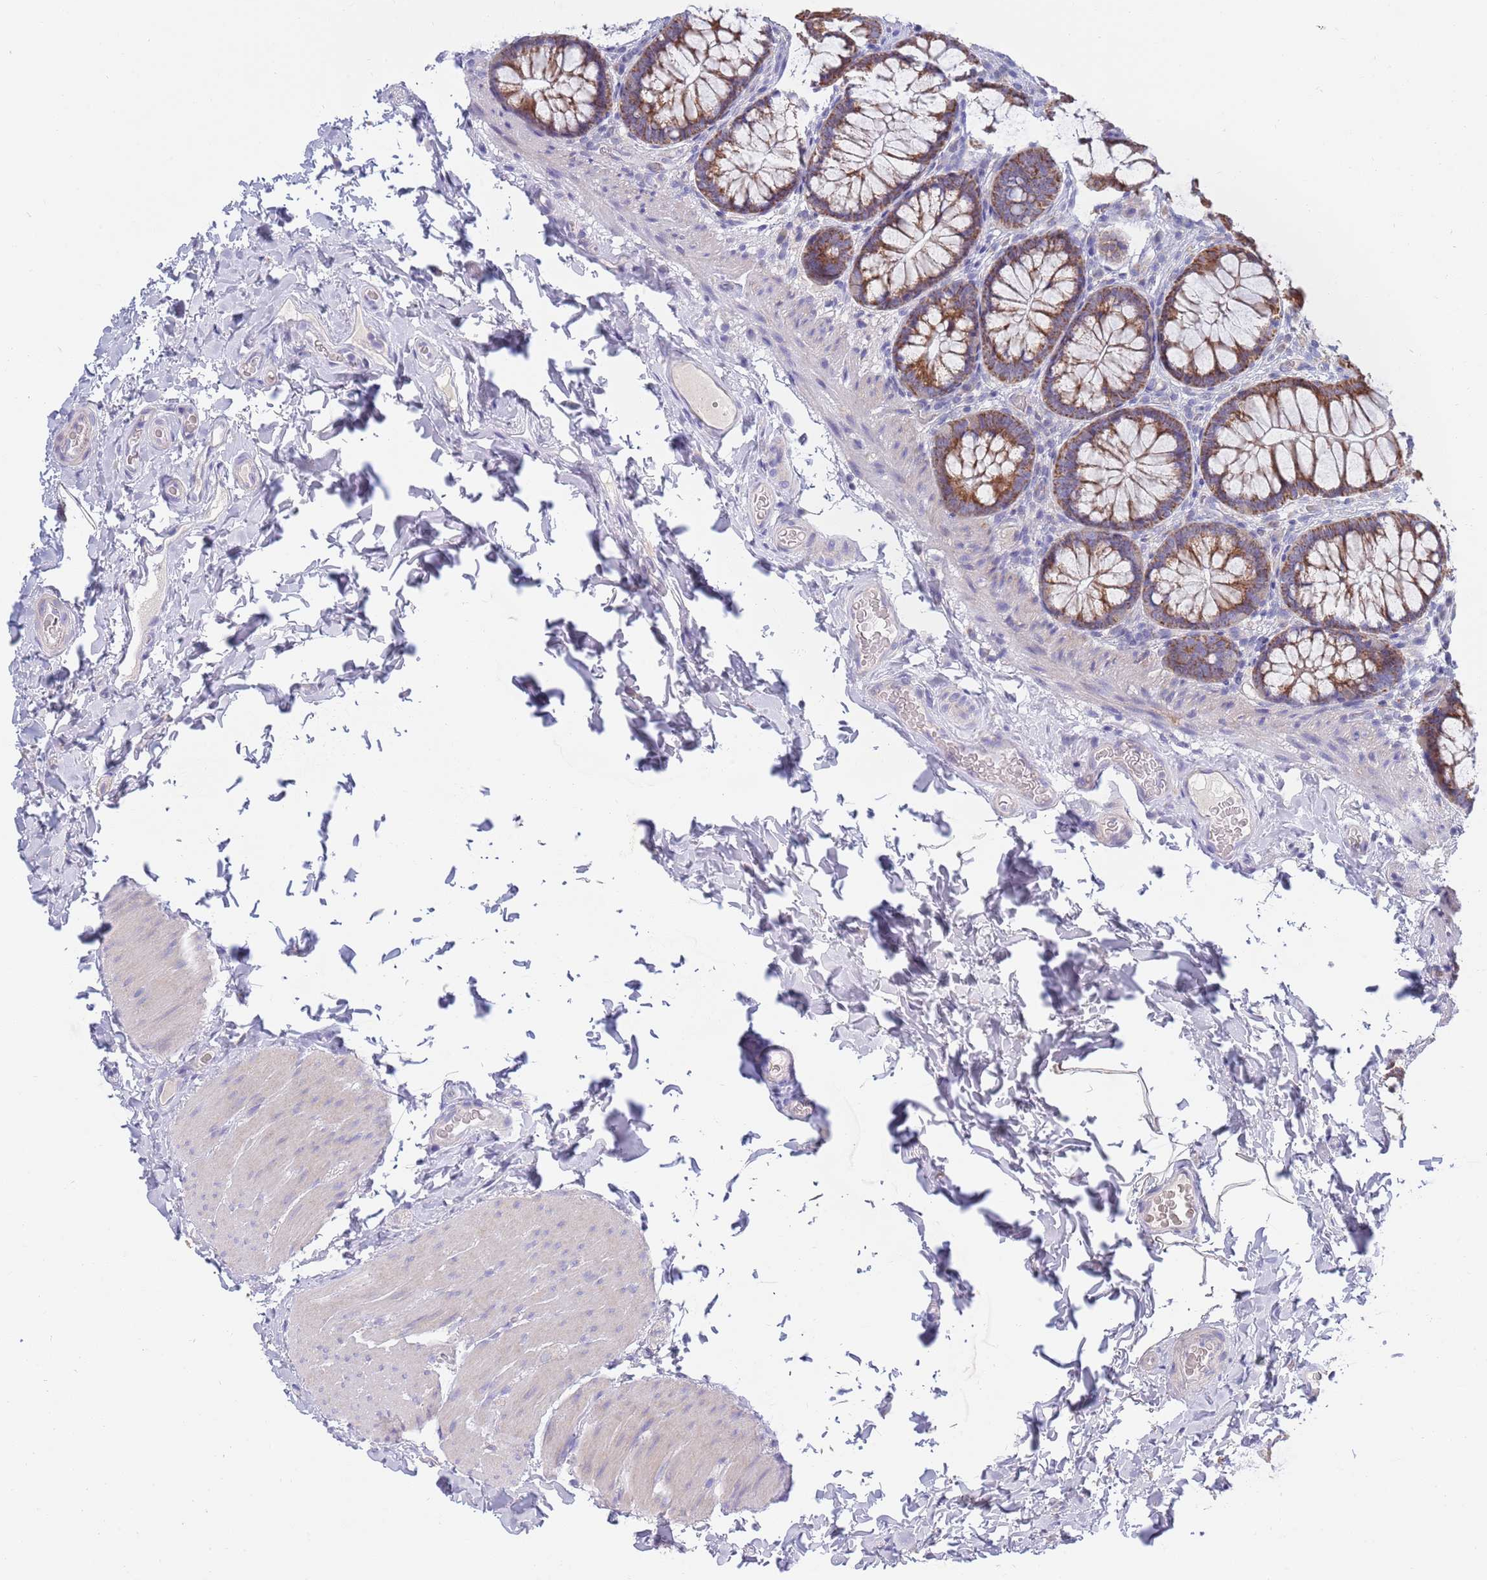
{"staining": {"intensity": "negative", "quantity": "none", "location": "none"}, "tissue": "colon", "cell_type": "Endothelial cells", "image_type": "normal", "snomed": [{"axis": "morphology", "description": "Normal tissue, NOS"}, {"axis": "topography", "description": "Colon"}], "caption": "This histopathology image is of benign colon stained with immunohistochemistry to label a protein in brown with the nuclei are counter-stained blue. There is no staining in endothelial cells. Nuclei are stained in blue.", "gene": "EMC8", "patient": {"sex": "male", "age": 46}}